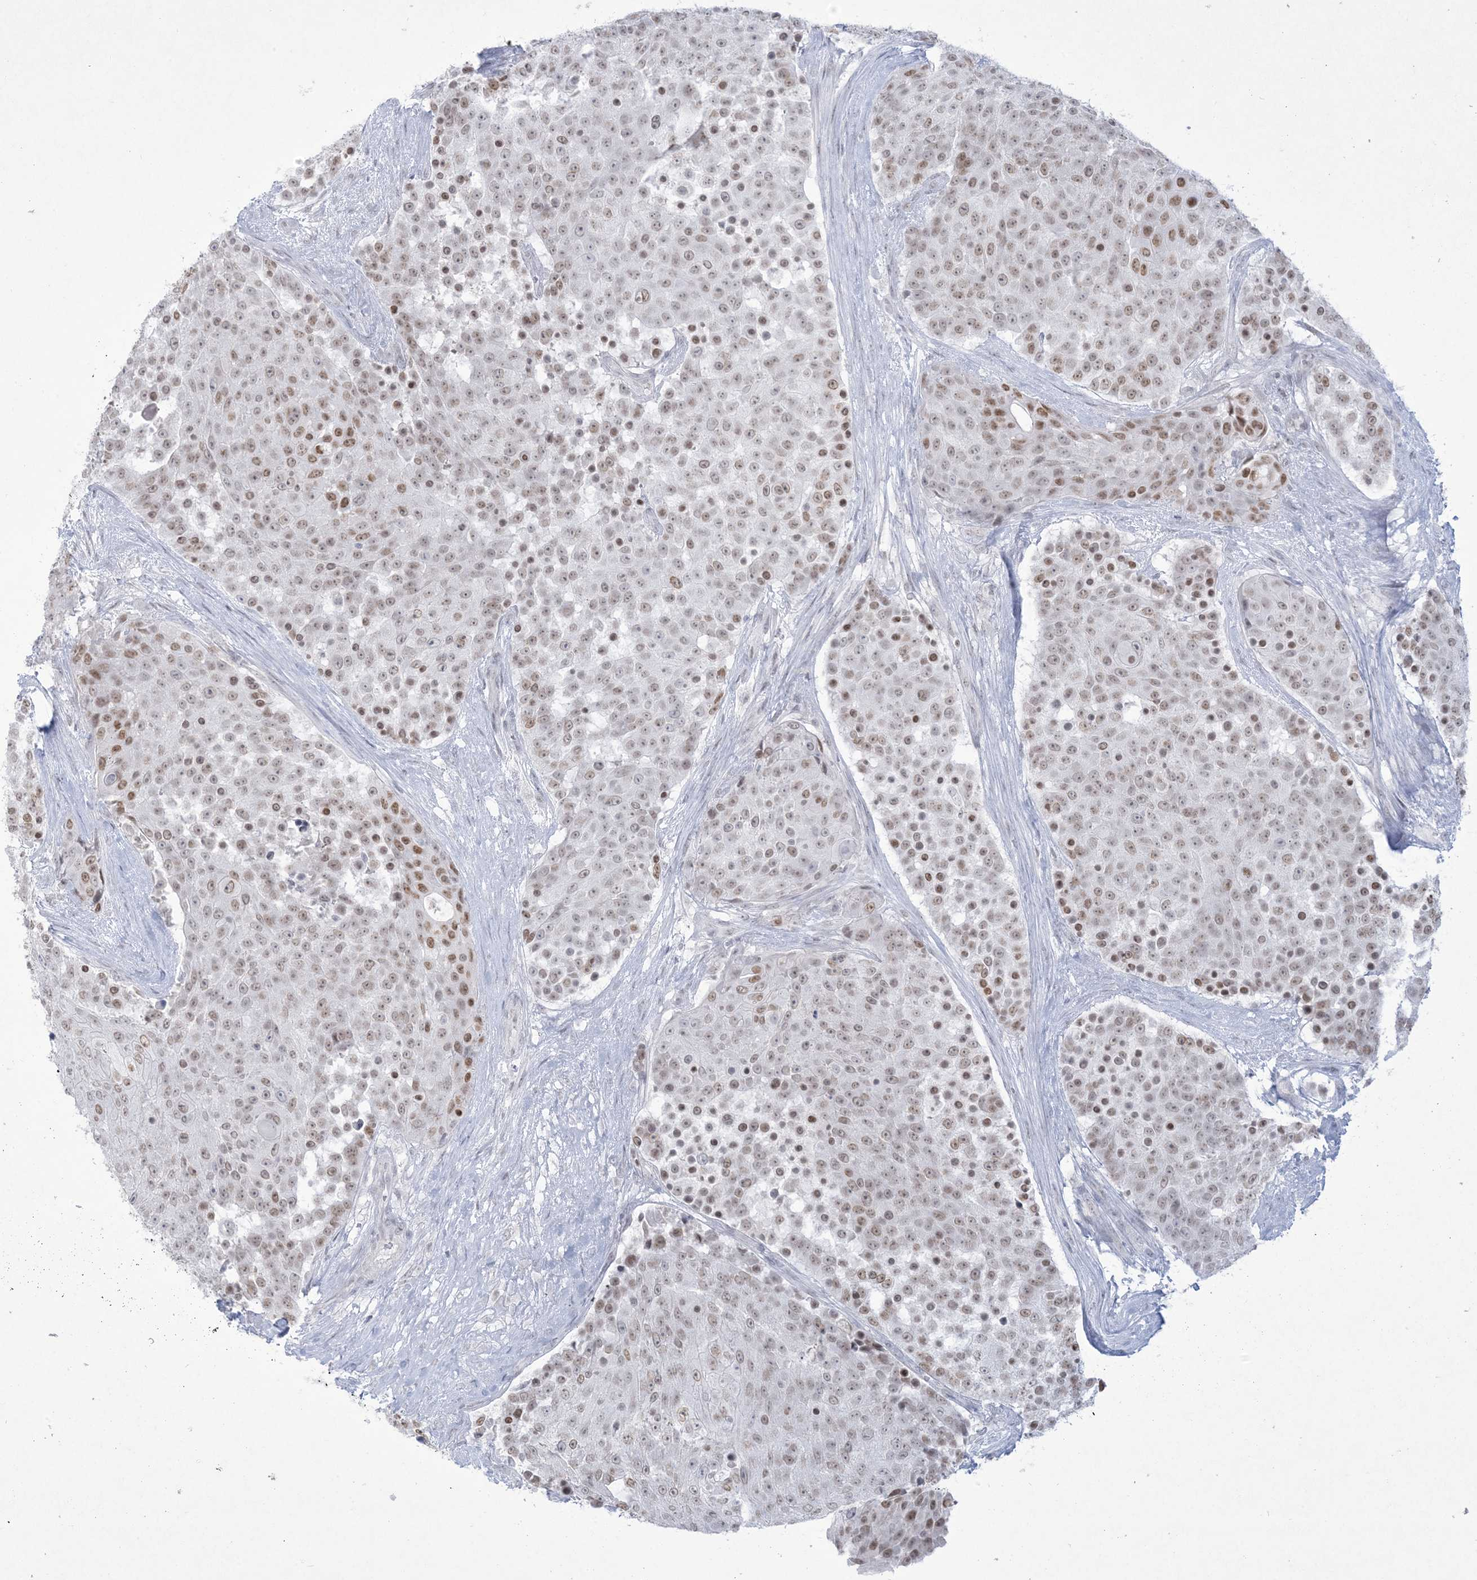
{"staining": {"intensity": "moderate", "quantity": ">75%", "location": "nuclear"}, "tissue": "urothelial cancer", "cell_type": "Tumor cells", "image_type": "cancer", "snomed": [{"axis": "morphology", "description": "Urothelial carcinoma, High grade"}, {"axis": "topography", "description": "Urinary bladder"}], "caption": "Protein expression analysis of urothelial cancer displays moderate nuclear expression in approximately >75% of tumor cells. Nuclei are stained in blue.", "gene": "HOMEZ", "patient": {"sex": "female", "age": 63}}